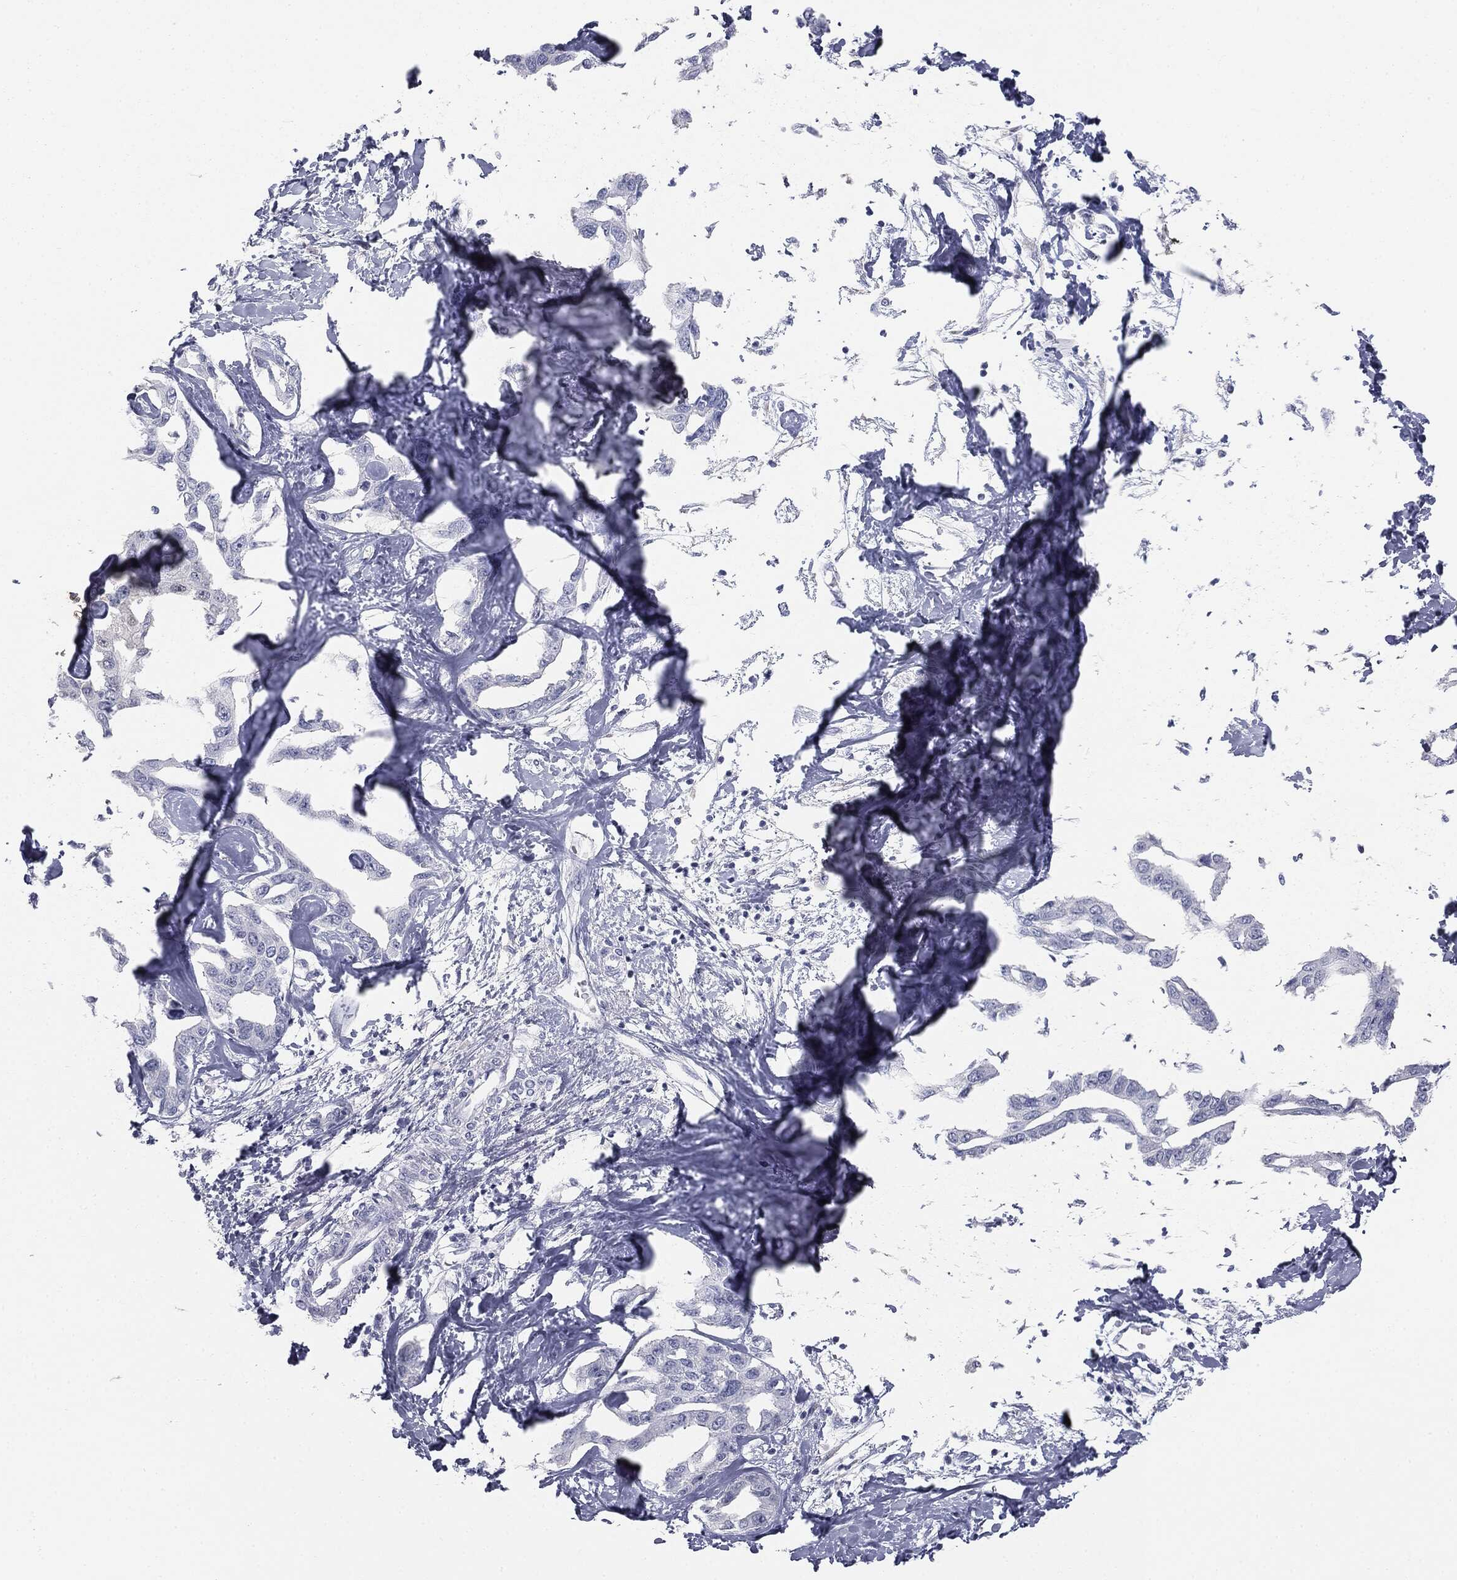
{"staining": {"intensity": "negative", "quantity": "none", "location": "none"}, "tissue": "liver cancer", "cell_type": "Tumor cells", "image_type": "cancer", "snomed": [{"axis": "morphology", "description": "Cholangiocarcinoma"}, {"axis": "topography", "description": "Liver"}], "caption": "IHC of human liver cancer exhibits no positivity in tumor cells.", "gene": "MUC5AC", "patient": {"sex": "male", "age": 59}}